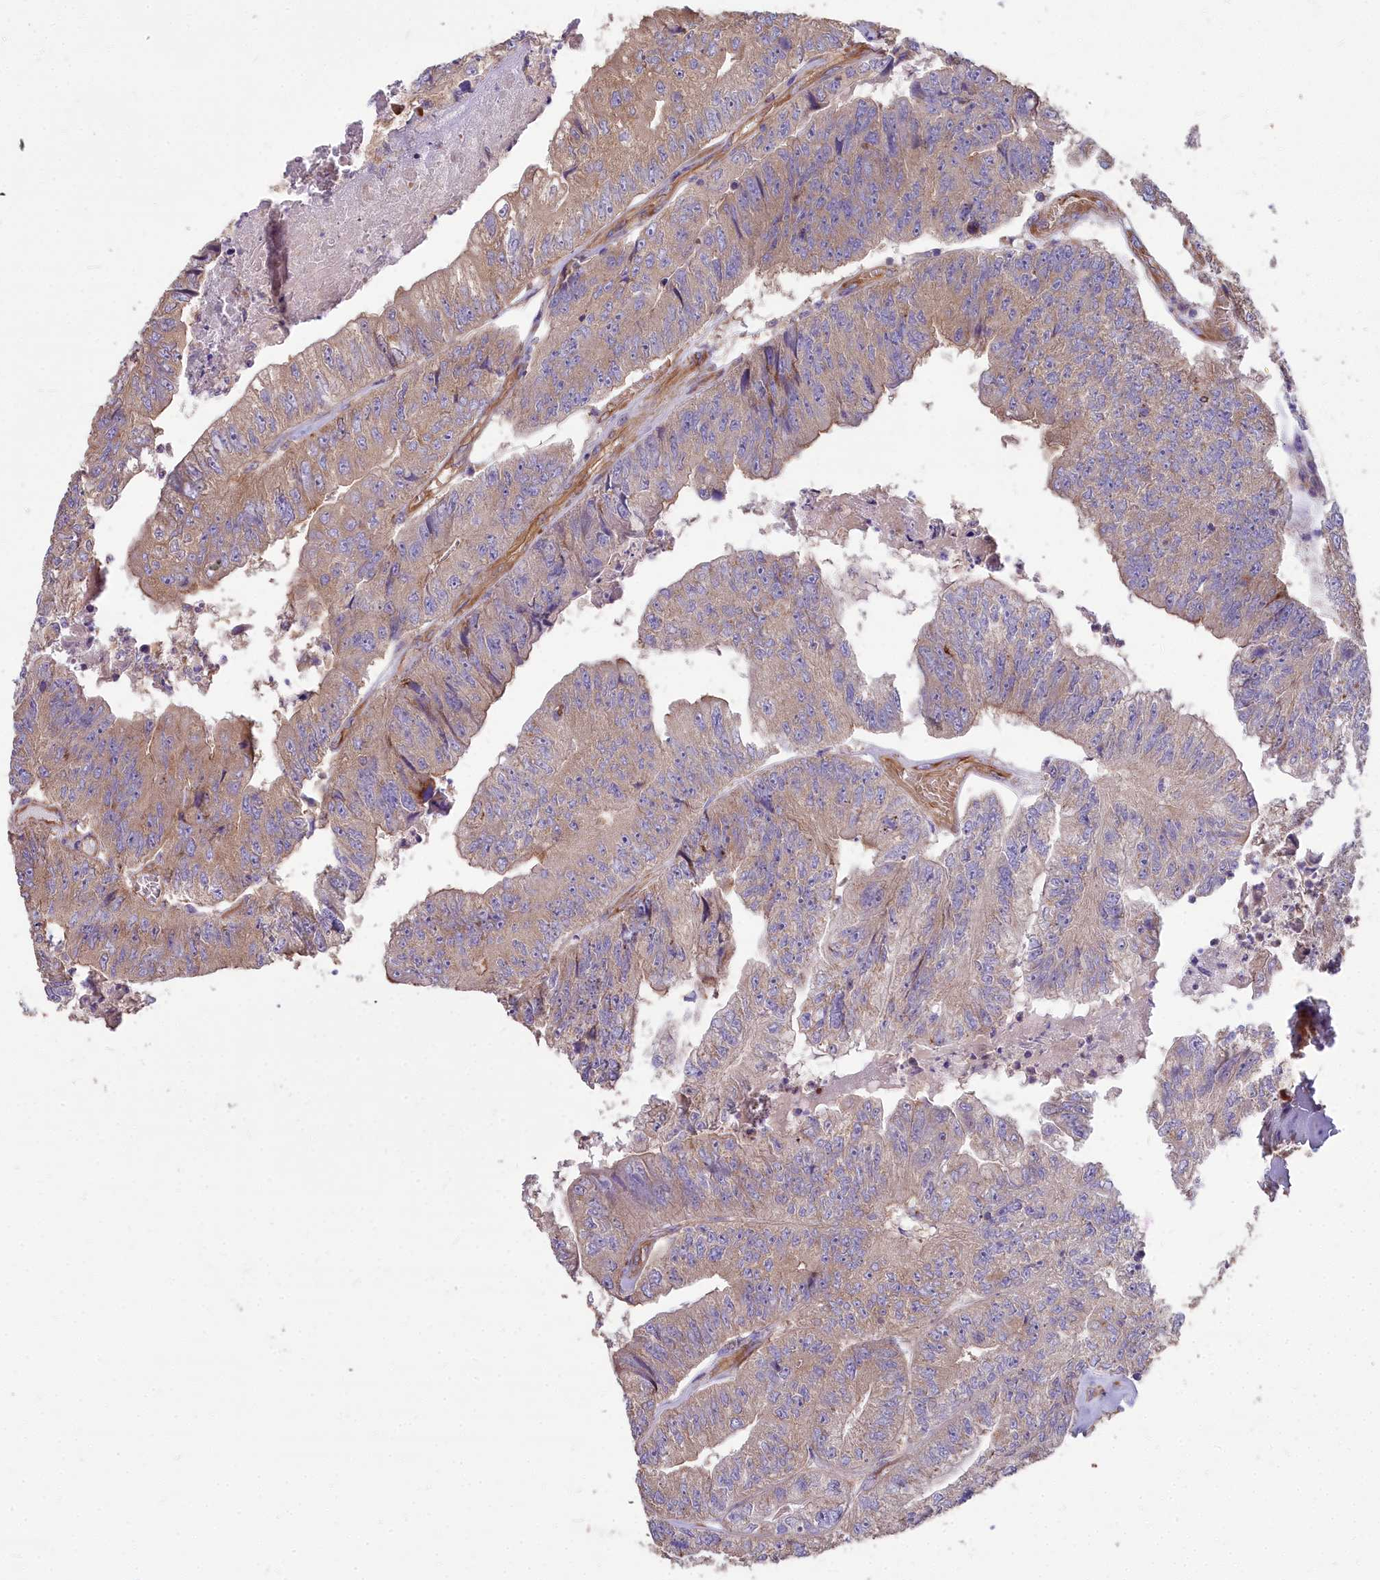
{"staining": {"intensity": "weak", "quantity": ">75%", "location": "cytoplasmic/membranous"}, "tissue": "colorectal cancer", "cell_type": "Tumor cells", "image_type": "cancer", "snomed": [{"axis": "morphology", "description": "Adenocarcinoma, NOS"}, {"axis": "topography", "description": "Colon"}], "caption": "This histopathology image exhibits IHC staining of colorectal cancer (adenocarcinoma), with low weak cytoplasmic/membranous expression in approximately >75% of tumor cells.", "gene": "DCTN3", "patient": {"sex": "female", "age": 67}}